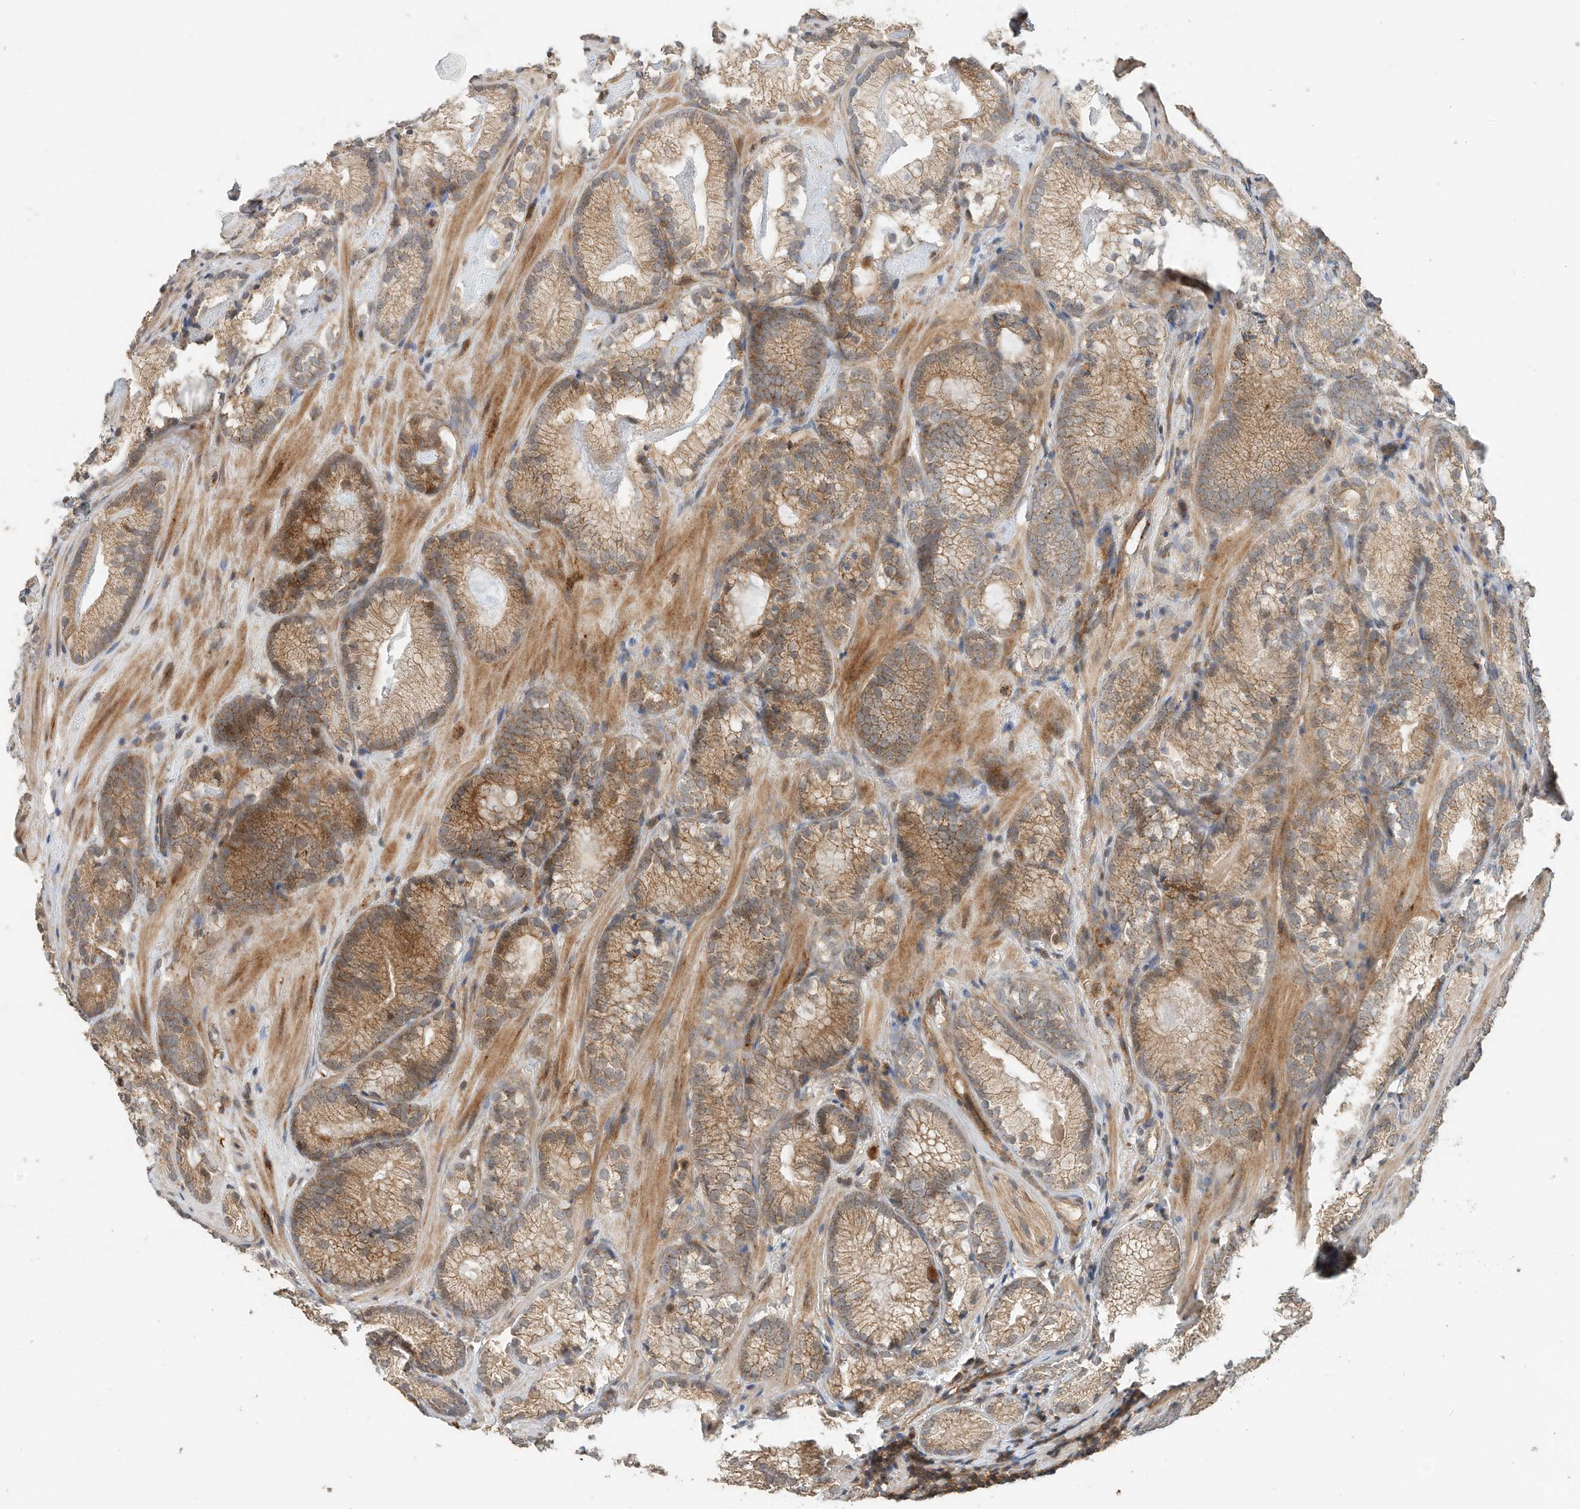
{"staining": {"intensity": "moderate", "quantity": ">75%", "location": "cytoplasmic/membranous"}, "tissue": "prostate cancer", "cell_type": "Tumor cells", "image_type": "cancer", "snomed": [{"axis": "morphology", "description": "Adenocarcinoma, Low grade"}, {"axis": "topography", "description": "Prostate"}], "caption": "Prostate cancer (adenocarcinoma (low-grade)) tissue reveals moderate cytoplasmic/membranous staining in approximately >75% of tumor cells", "gene": "CPAMD8", "patient": {"sex": "male", "age": 72}}